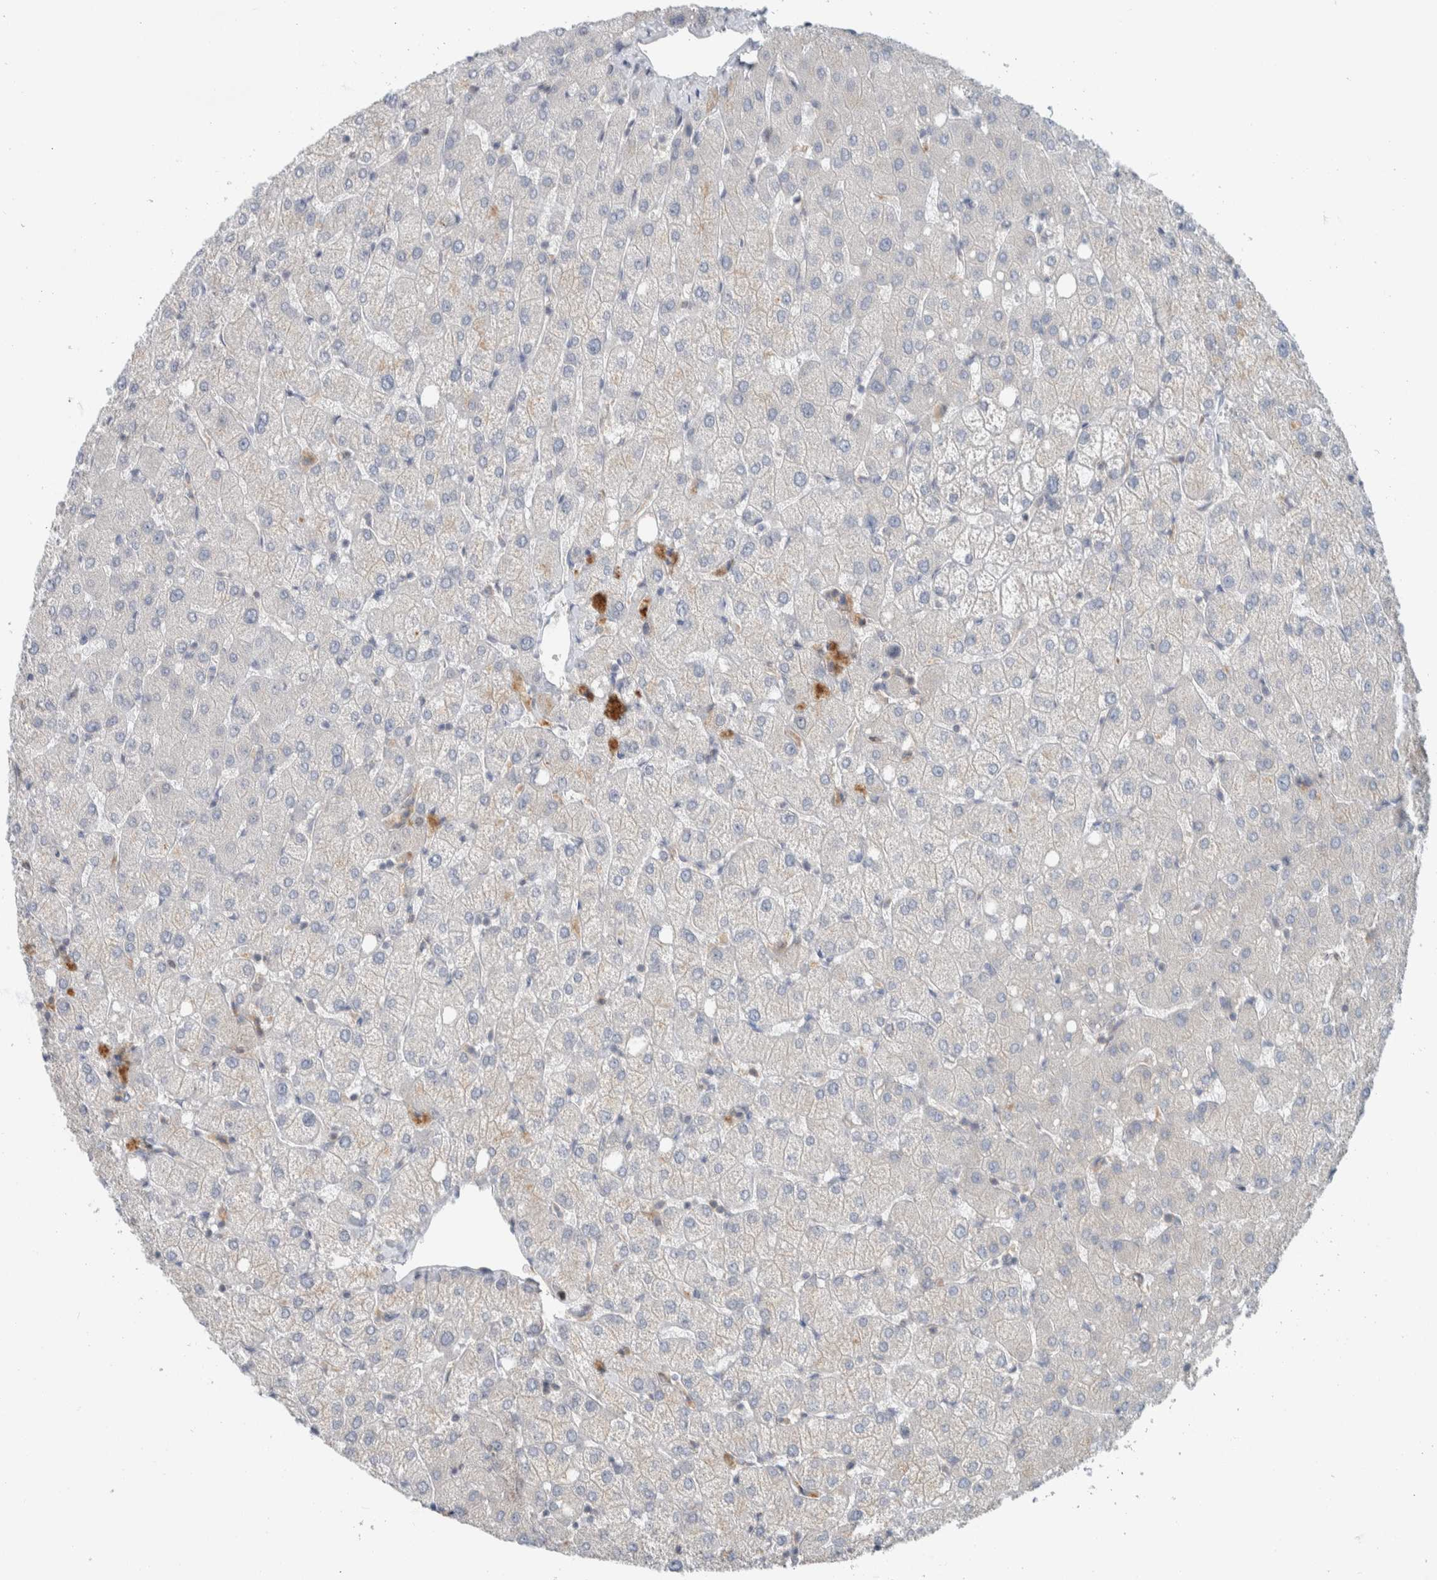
{"staining": {"intensity": "negative", "quantity": "none", "location": "none"}, "tissue": "liver", "cell_type": "Cholangiocytes", "image_type": "normal", "snomed": [{"axis": "morphology", "description": "Normal tissue, NOS"}, {"axis": "topography", "description": "Liver"}], "caption": "A micrograph of human liver is negative for staining in cholangiocytes. Brightfield microscopy of IHC stained with DAB (brown) and hematoxylin (blue), captured at high magnification.", "gene": "NFKB2", "patient": {"sex": "female", "age": 54}}